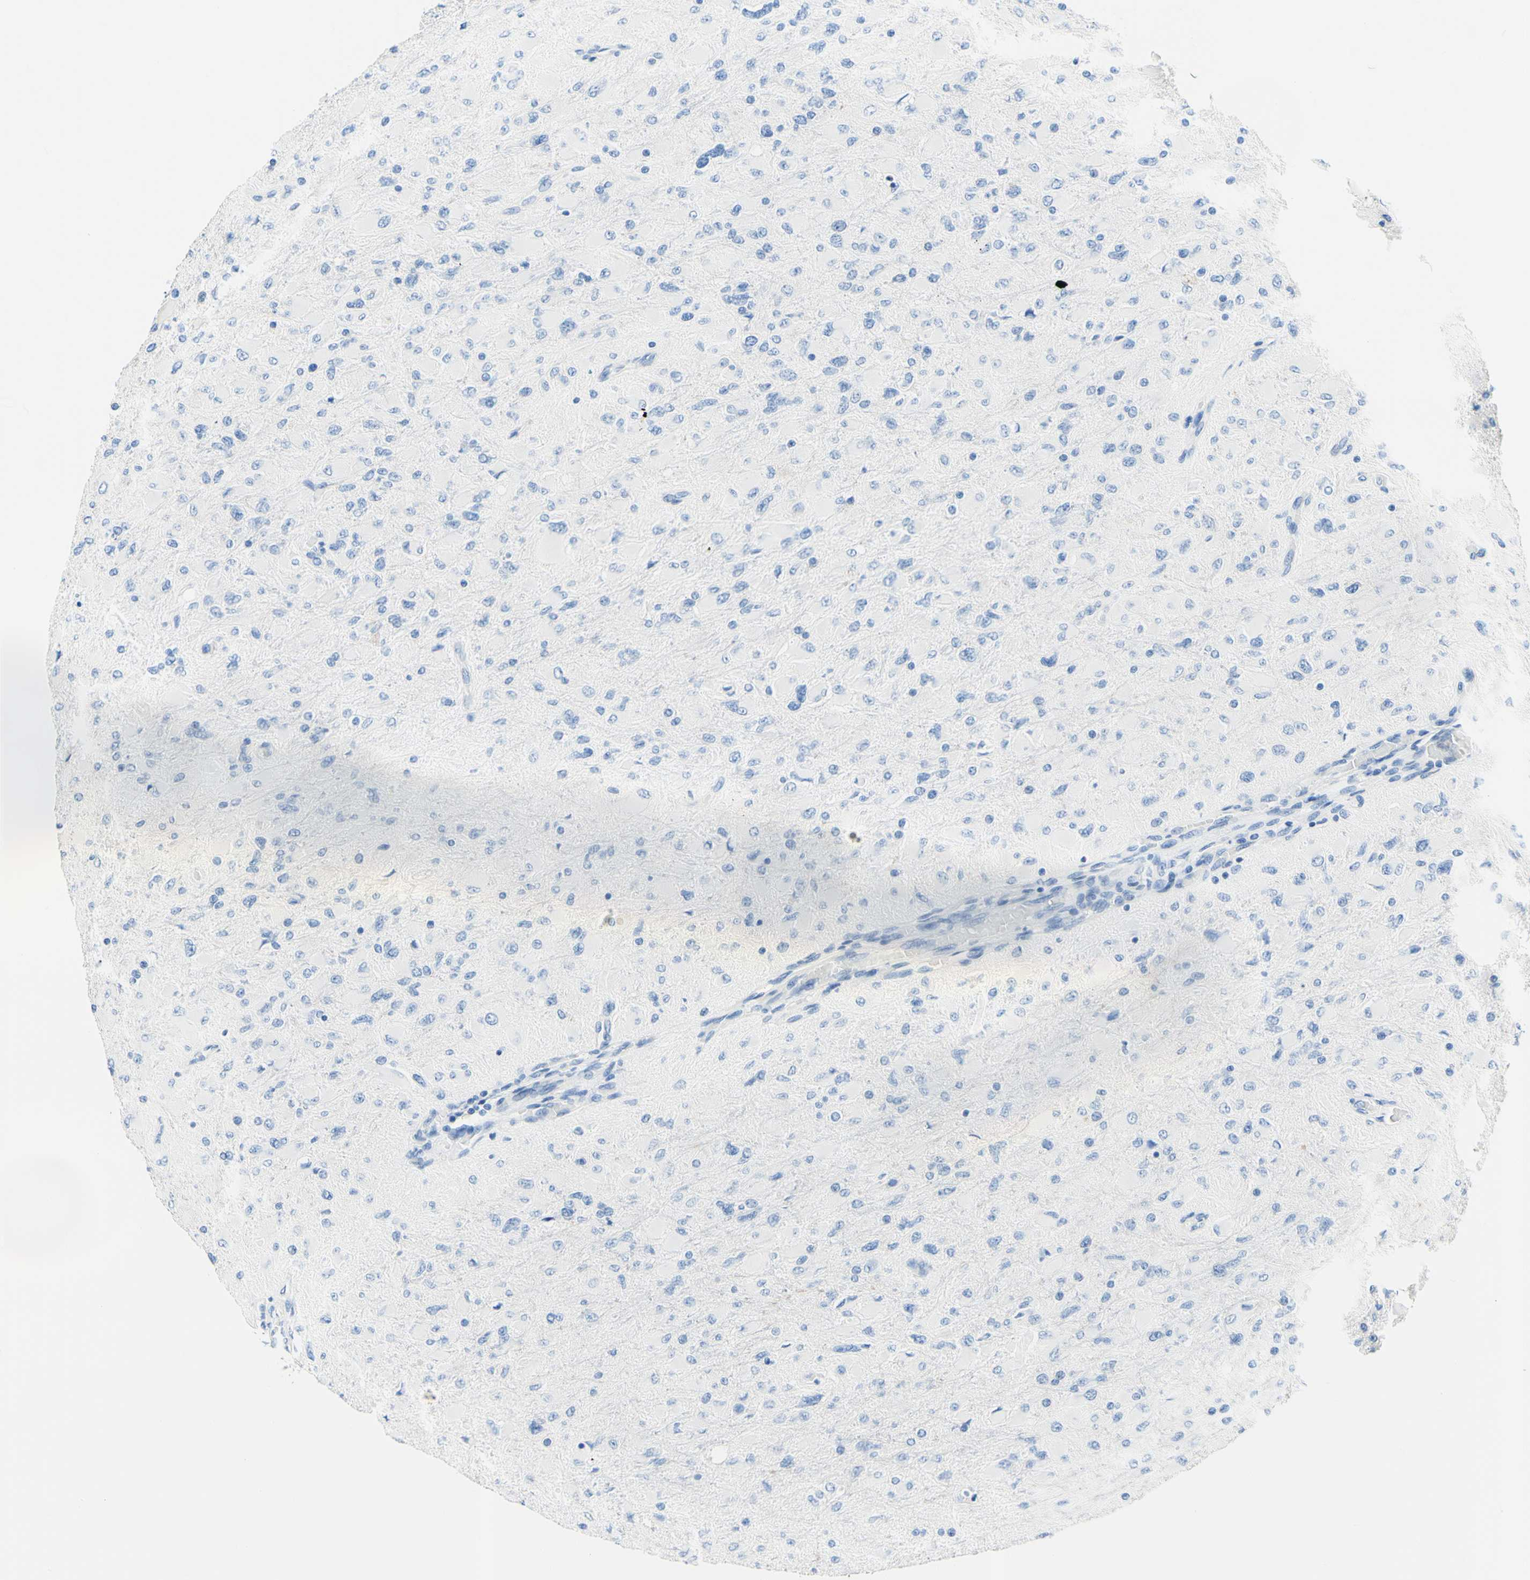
{"staining": {"intensity": "negative", "quantity": "none", "location": "none"}, "tissue": "glioma", "cell_type": "Tumor cells", "image_type": "cancer", "snomed": [{"axis": "morphology", "description": "Glioma, malignant, High grade"}, {"axis": "topography", "description": "Cerebral cortex"}], "caption": "Glioma was stained to show a protein in brown. There is no significant staining in tumor cells.", "gene": "HPCA", "patient": {"sex": "female", "age": 36}}